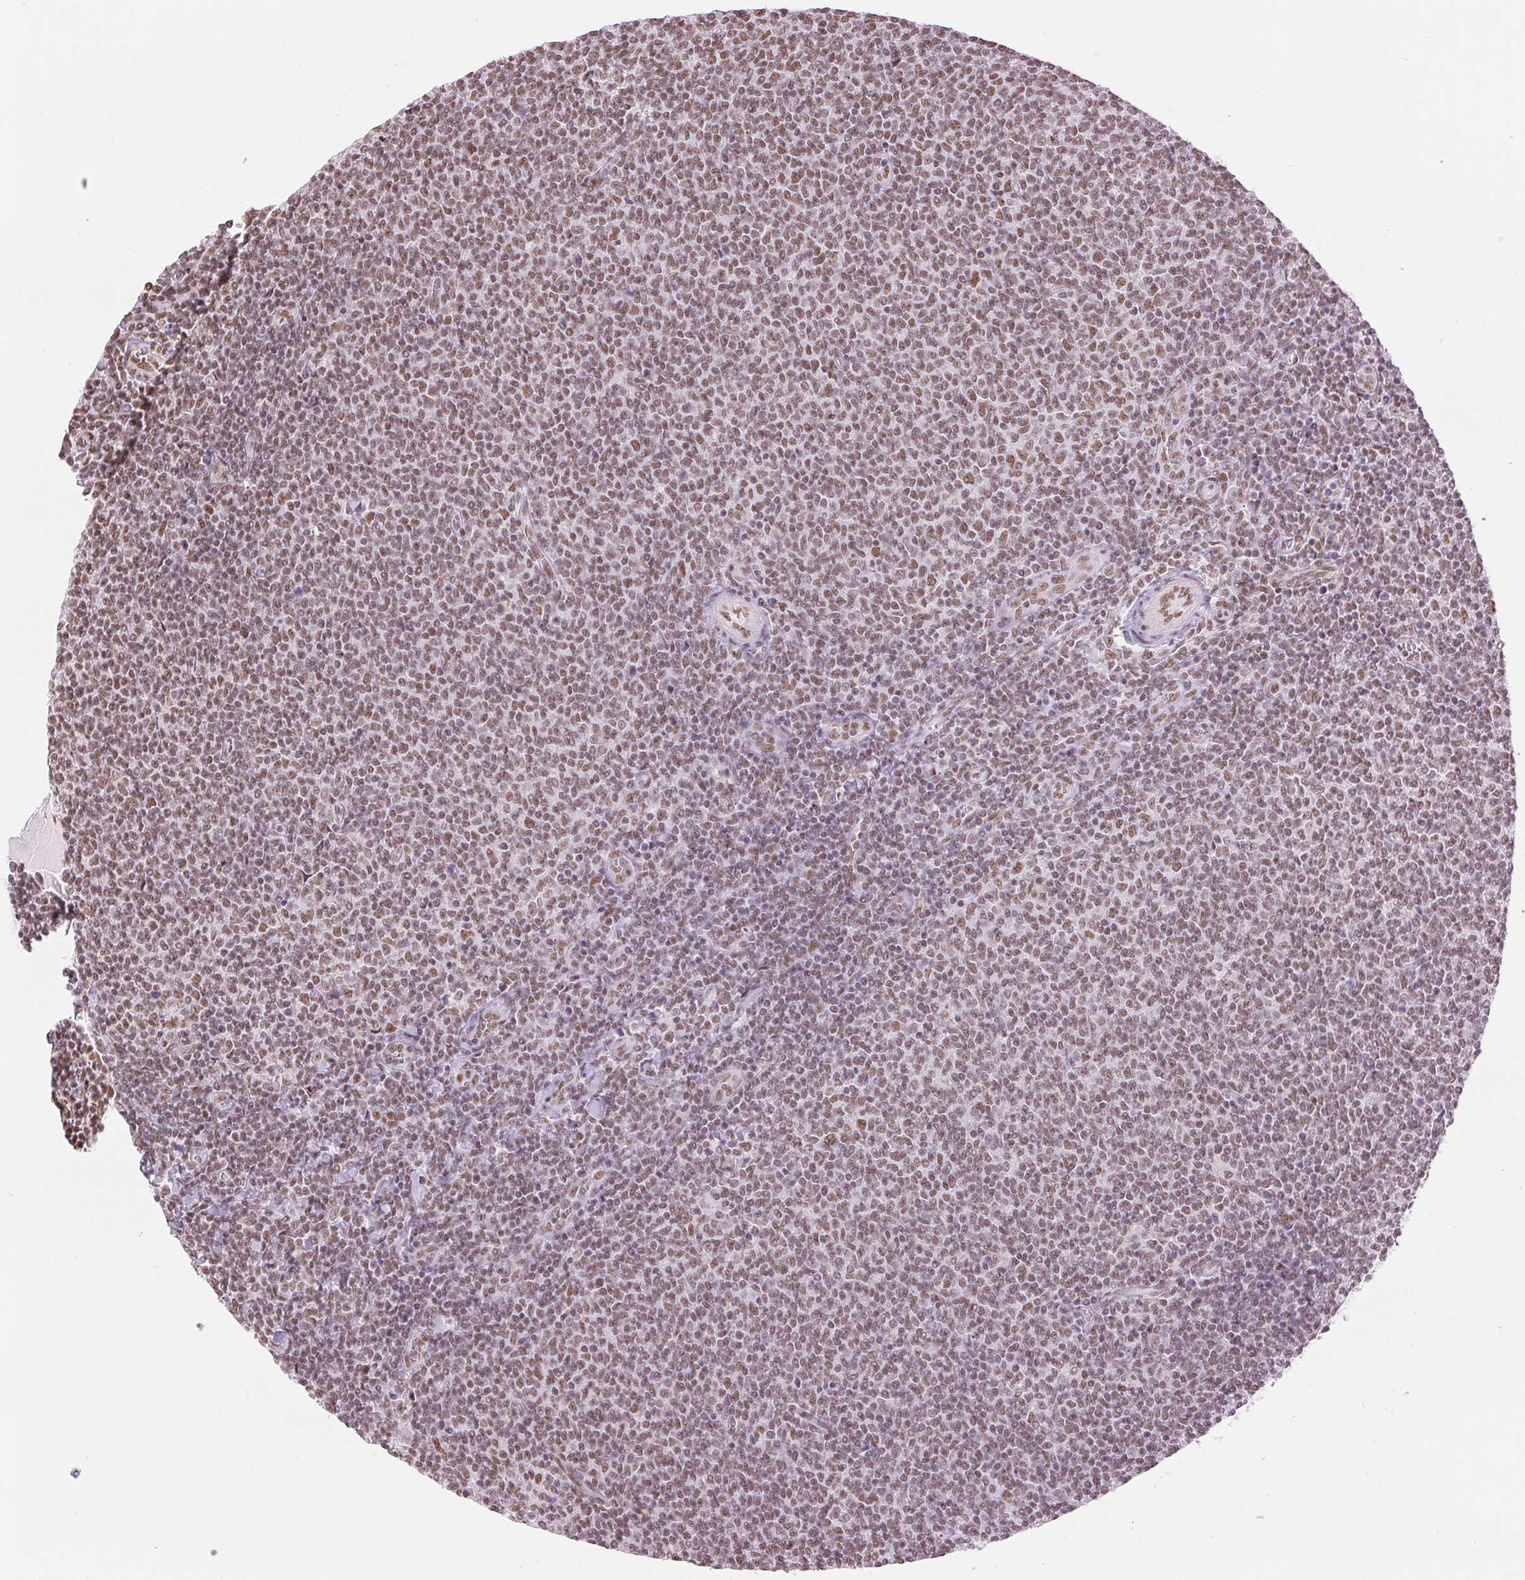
{"staining": {"intensity": "moderate", "quantity": ">75%", "location": "nuclear"}, "tissue": "lymphoma", "cell_type": "Tumor cells", "image_type": "cancer", "snomed": [{"axis": "morphology", "description": "Malignant lymphoma, non-Hodgkin's type, Low grade"}, {"axis": "topography", "description": "Lymph node"}], "caption": "Lymphoma stained for a protein (brown) shows moderate nuclear positive expression in approximately >75% of tumor cells.", "gene": "ZFR2", "patient": {"sex": "male", "age": 52}}